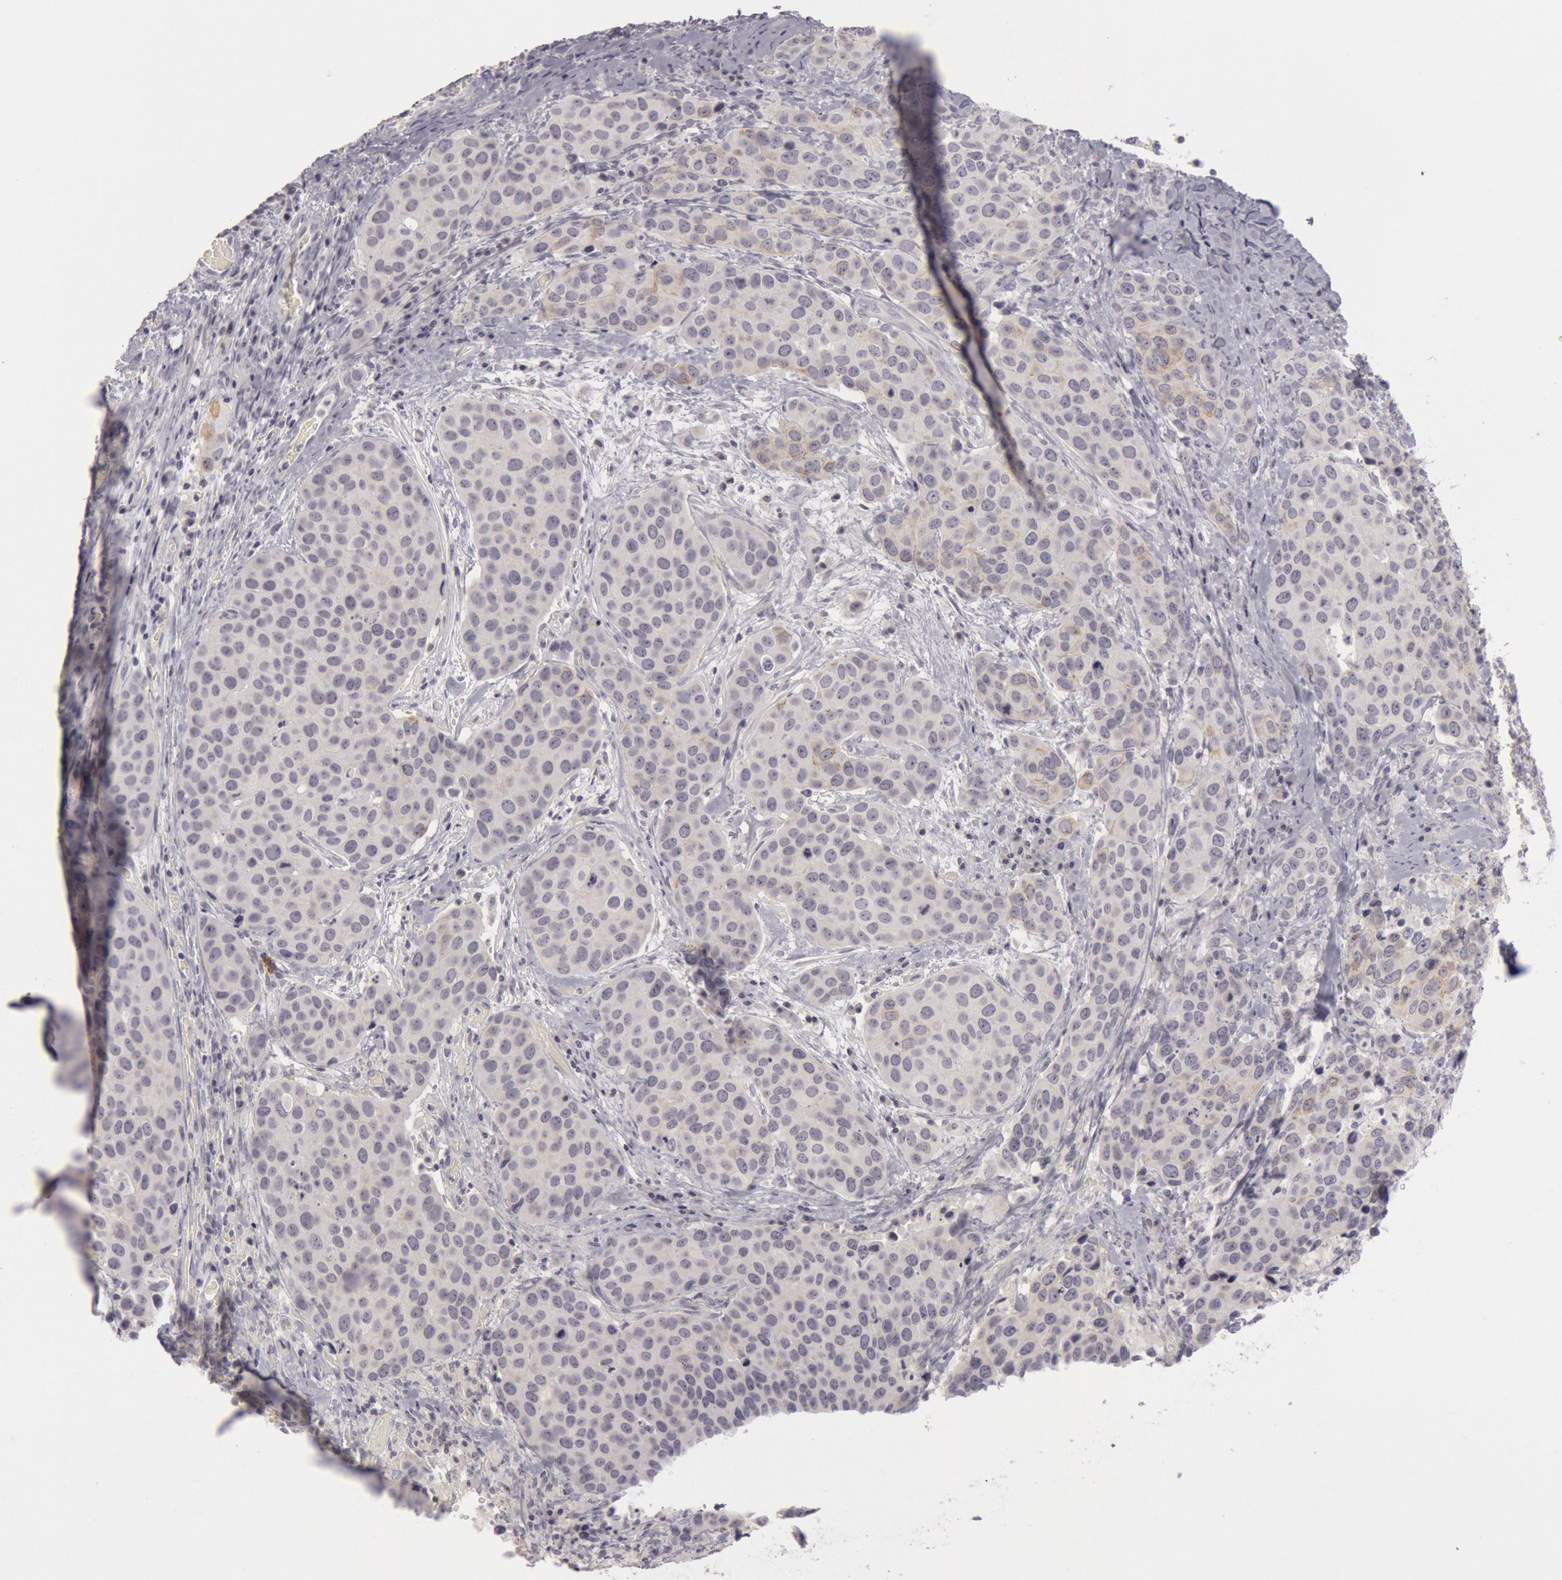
{"staining": {"intensity": "weak", "quantity": "25%-75%", "location": "cytoplasmic/membranous"}, "tissue": "cervical cancer", "cell_type": "Tumor cells", "image_type": "cancer", "snomed": [{"axis": "morphology", "description": "Squamous cell carcinoma, NOS"}, {"axis": "topography", "description": "Cervix"}], "caption": "Protein expression analysis of cervical cancer exhibits weak cytoplasmic/membranous staining in about 25%-75% of tumor cells. (DAB = brown stain, brightfield microscopy at high magnification).", "gene": "KRT16", "patient": {"sex": "female", "age": 54}}